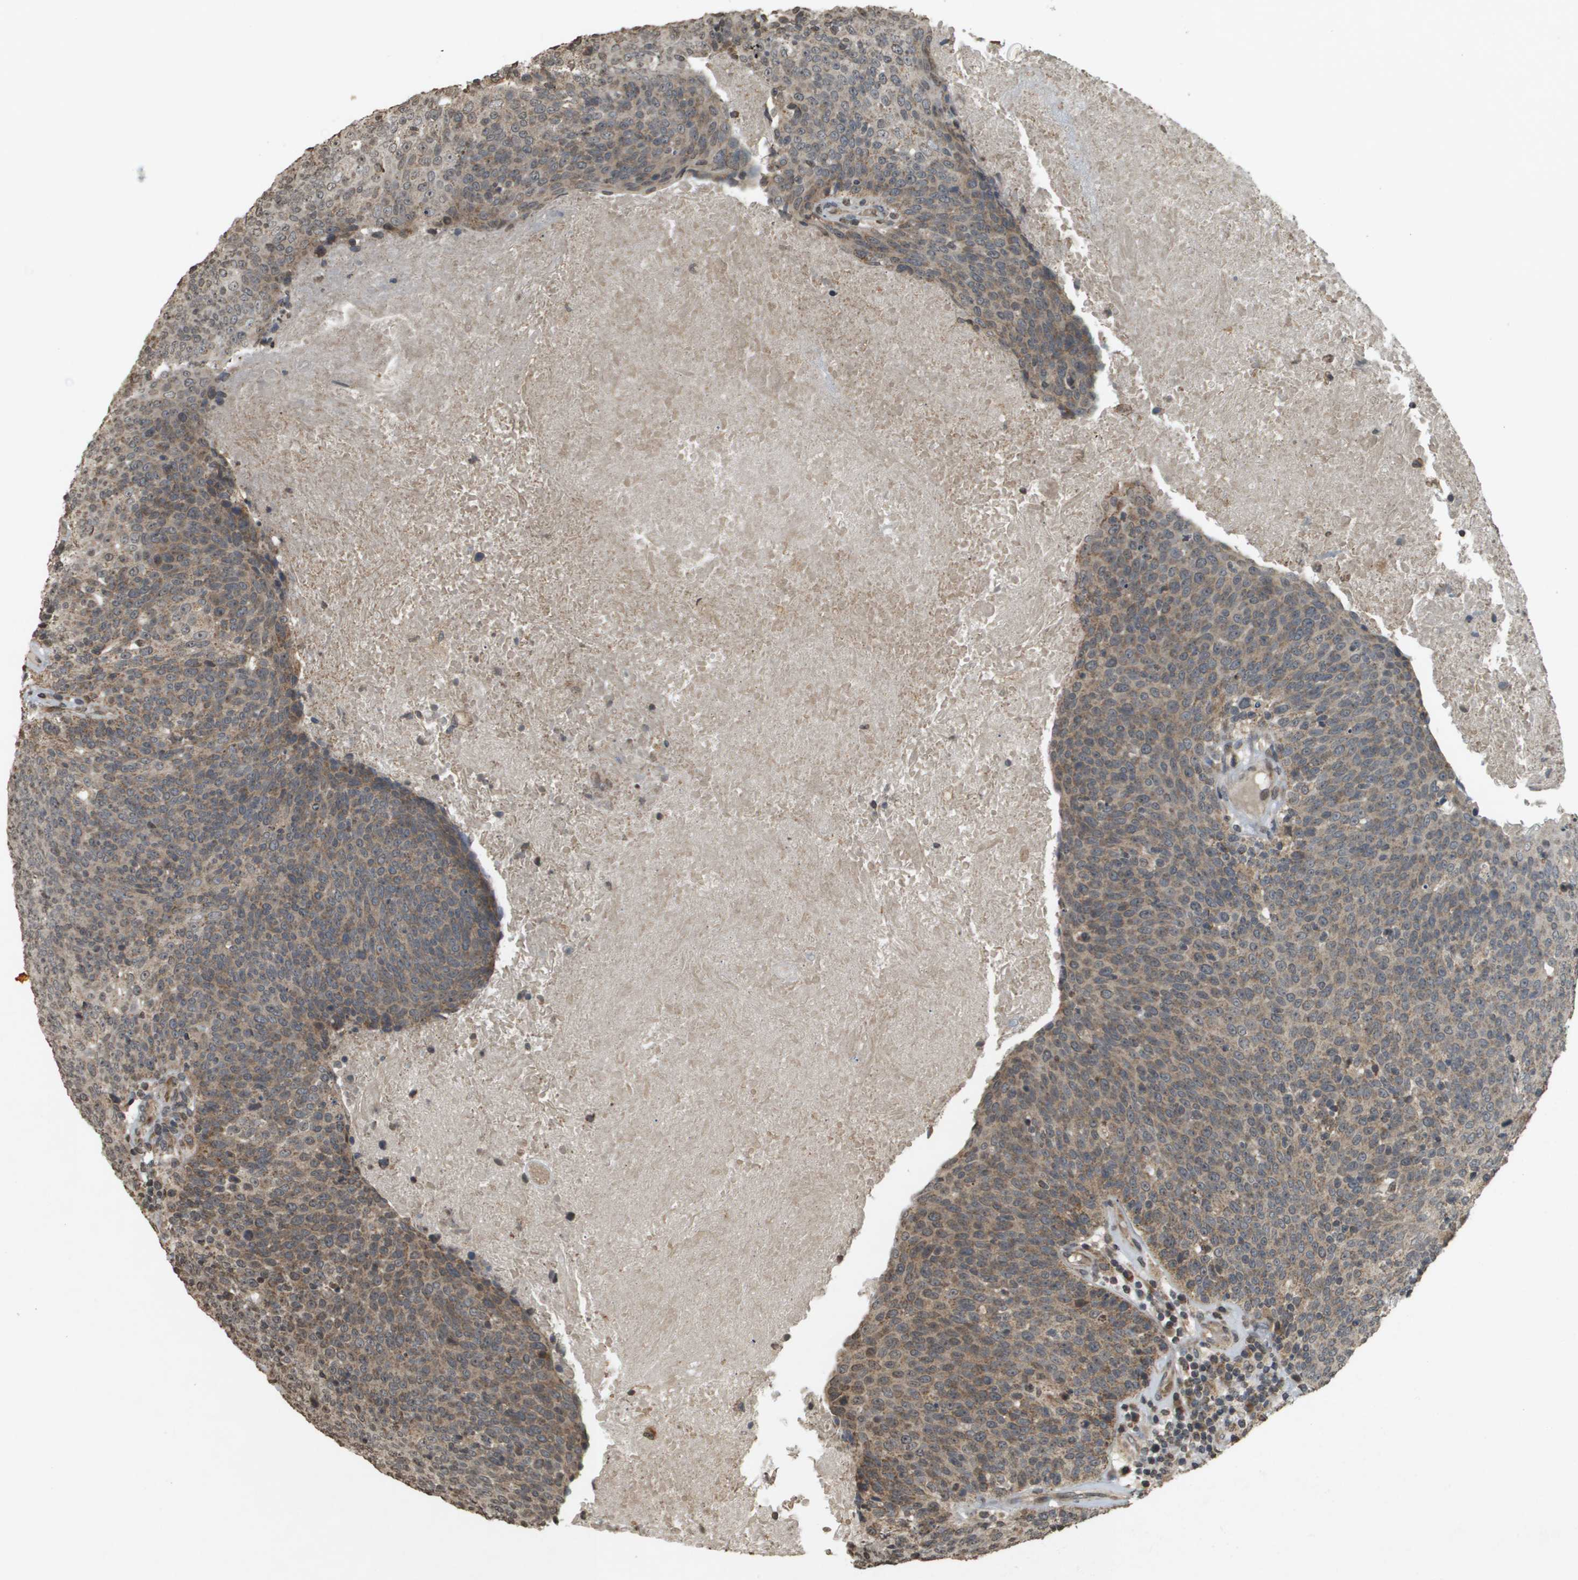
{"staining": {"intensity": "moderate", "quantity": ">75%", "location": "cytoplasmic/membranous"}, "tissue": "head and neck cancer", "cell_type": "Tumor cells", "image_type": "cancer", "snomed": [{"axis": "morphology", "description": "Squamous cell carcinoma, NOS"}, {"axis": "morphology", "description": "Squamous cell carcinoma, metastatic, NOS"}, {"axis": "topography", "description": "Lymph node"}, {"axis": "topography", "description": "Head-Neck"}], "caption": "Human head and neck cancer stained with a protein marker displays moderate staining in tumor cells.", "gene": "RAB21", "patient": {"sex": "male", "age": 62}}